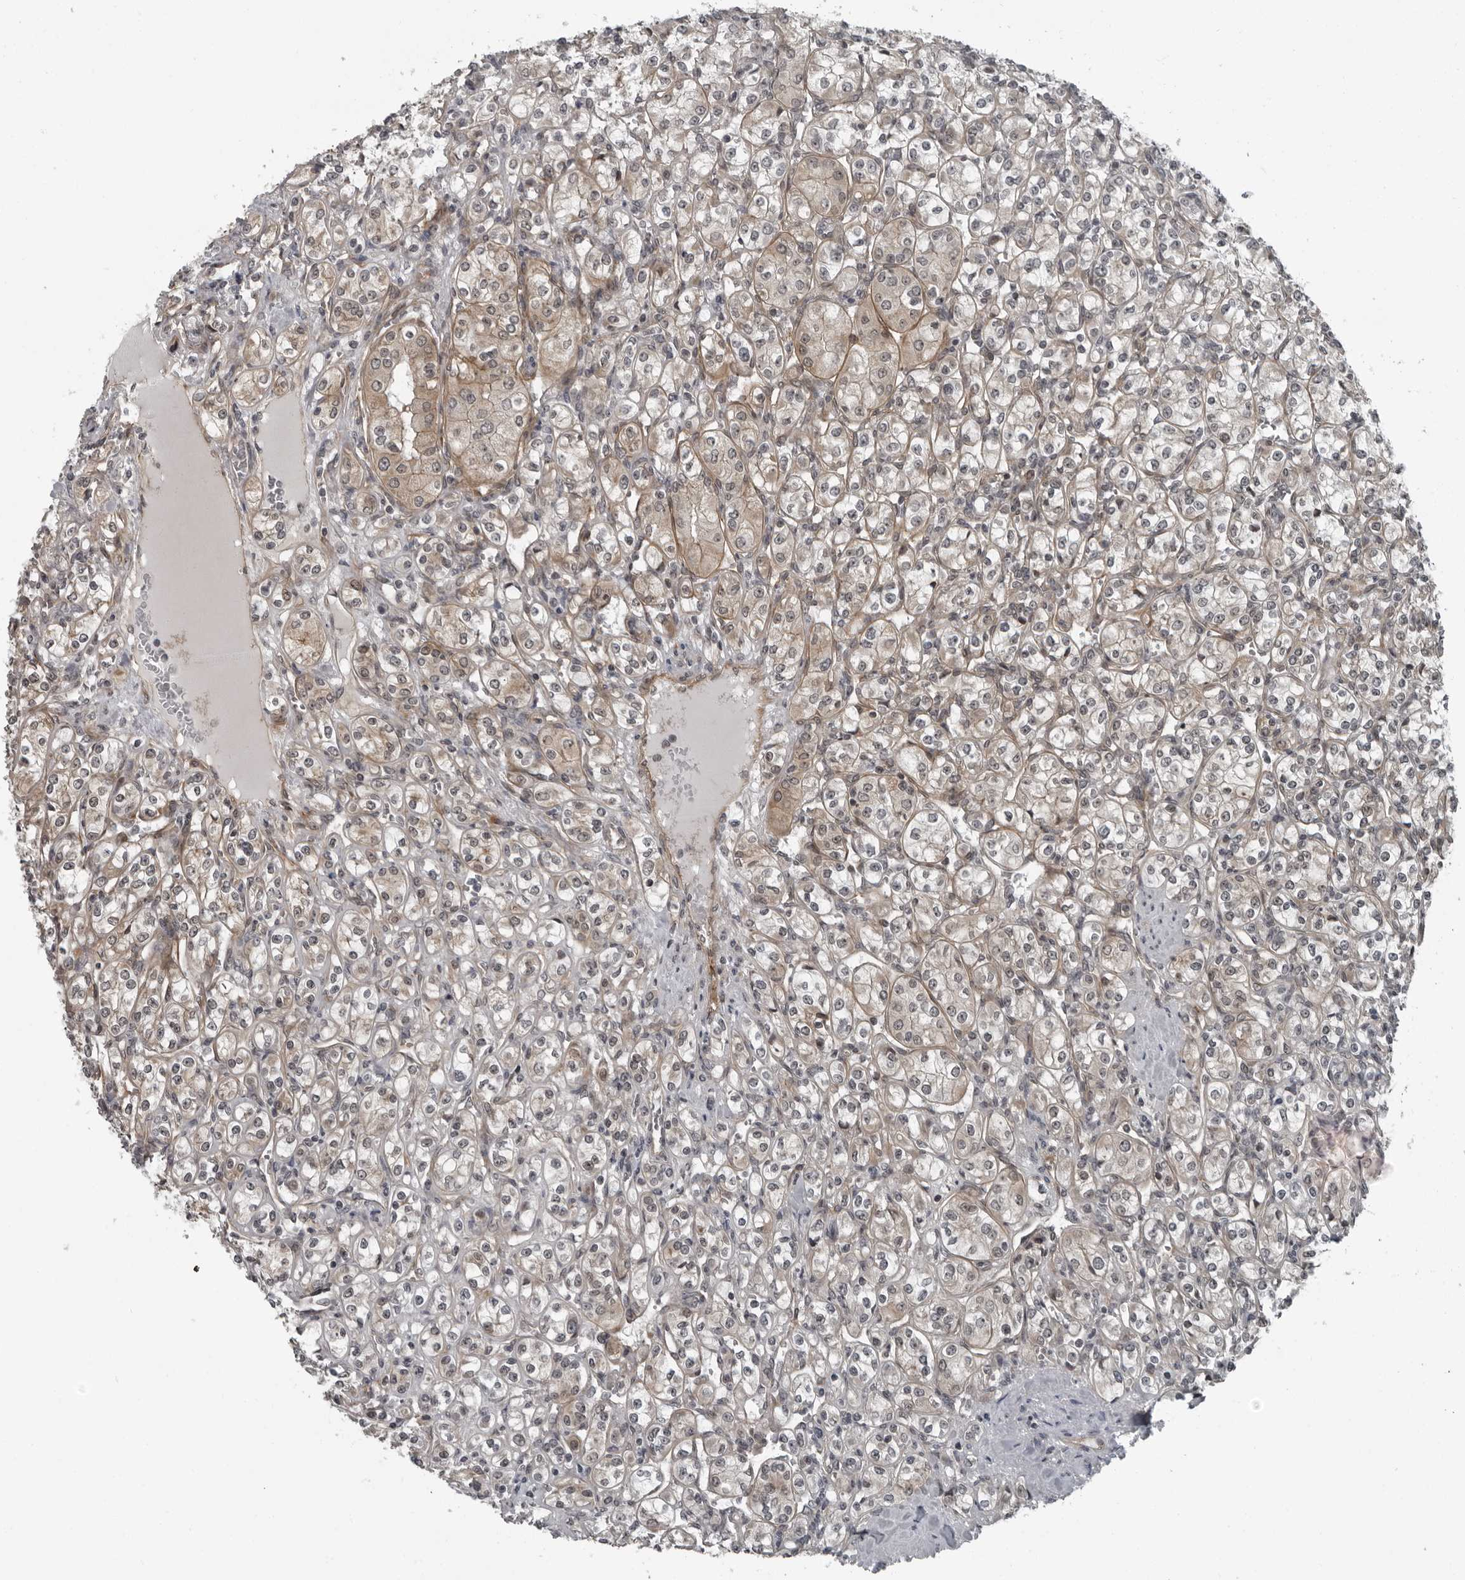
{"staining": {"intensity": "weak", "quantity": "25%-75%", "location": "cytoplasmic/membranous"}, "tissue": "renal cancer", "cell_type": "Tumor cells", "image_type": "cancer", "snomed": [{"axis": "morphology", "description": "Adenocarcinoma, NOS"}, {"axis": "topography", "description": "Kidney"}], "caption": "Renal cancer (adenocarcinoma) stained with DAB immunohistochemistry (IHC) demonstrates low levels of weak cytoplasmic/membranous expression in approximately 25%-75% of tumor cells.", "gene": "FAM102B", "patient": {"sex": "male", "age": 77}}